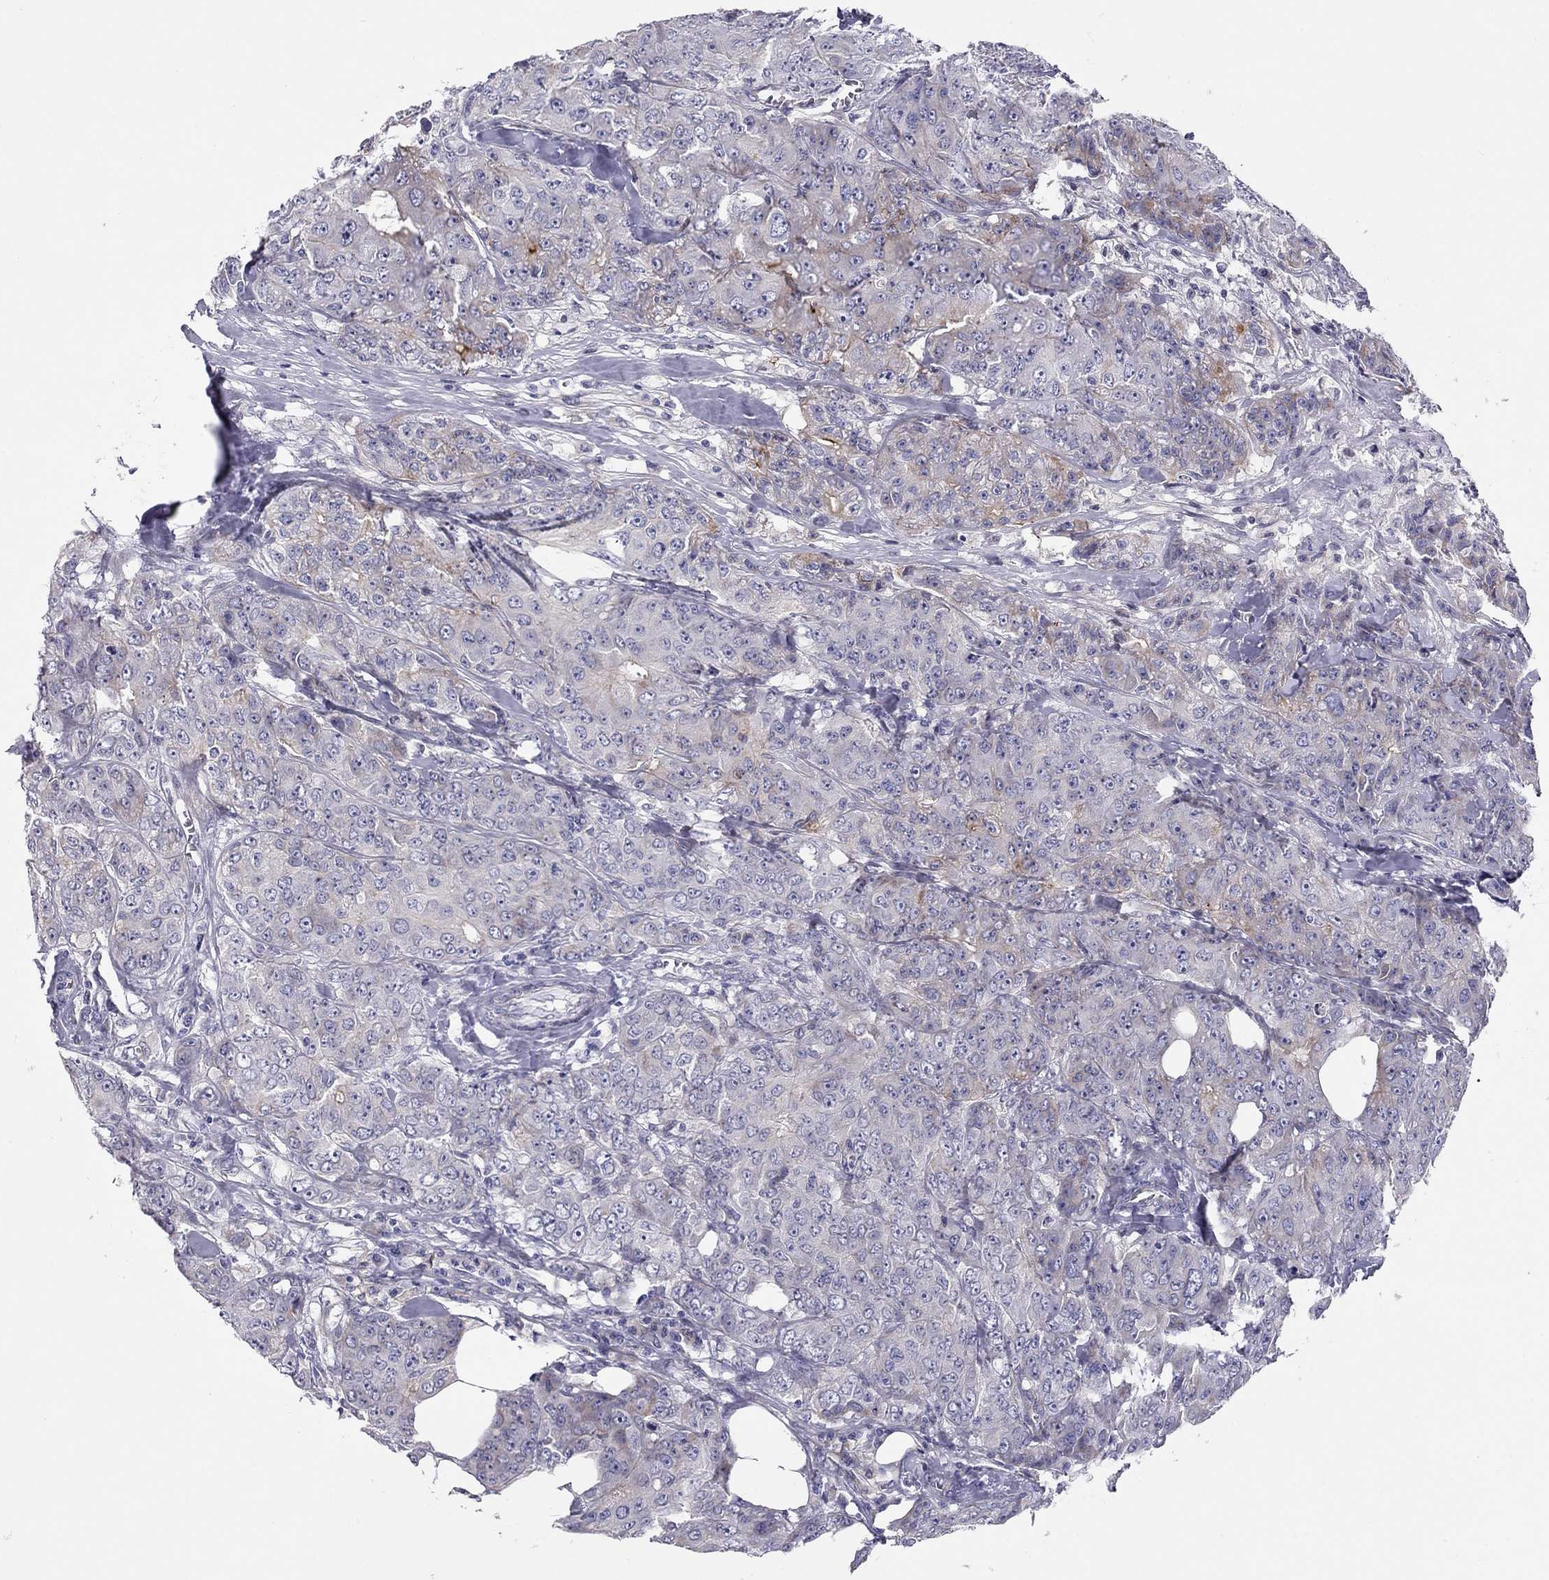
{"staining": {"intensity": "weak", "quantity": "<25%", "location": "cytoplasmic/membranous"}, "tissue": "breast cancer", "cell_type": "Tumor cells", "image_type": "cancer", "snomed": [{"axis": "morphology", "description": "Duct carcinoma"}, {"axis": "topography", "description": "Breast"}], "caption": "A photomicrograph of human breast cancer is negative for staining in tumor cells. Nuclei are stained in blue.", "gene": "SCARB1", "patient": {"sex": "female", "age": 43}}